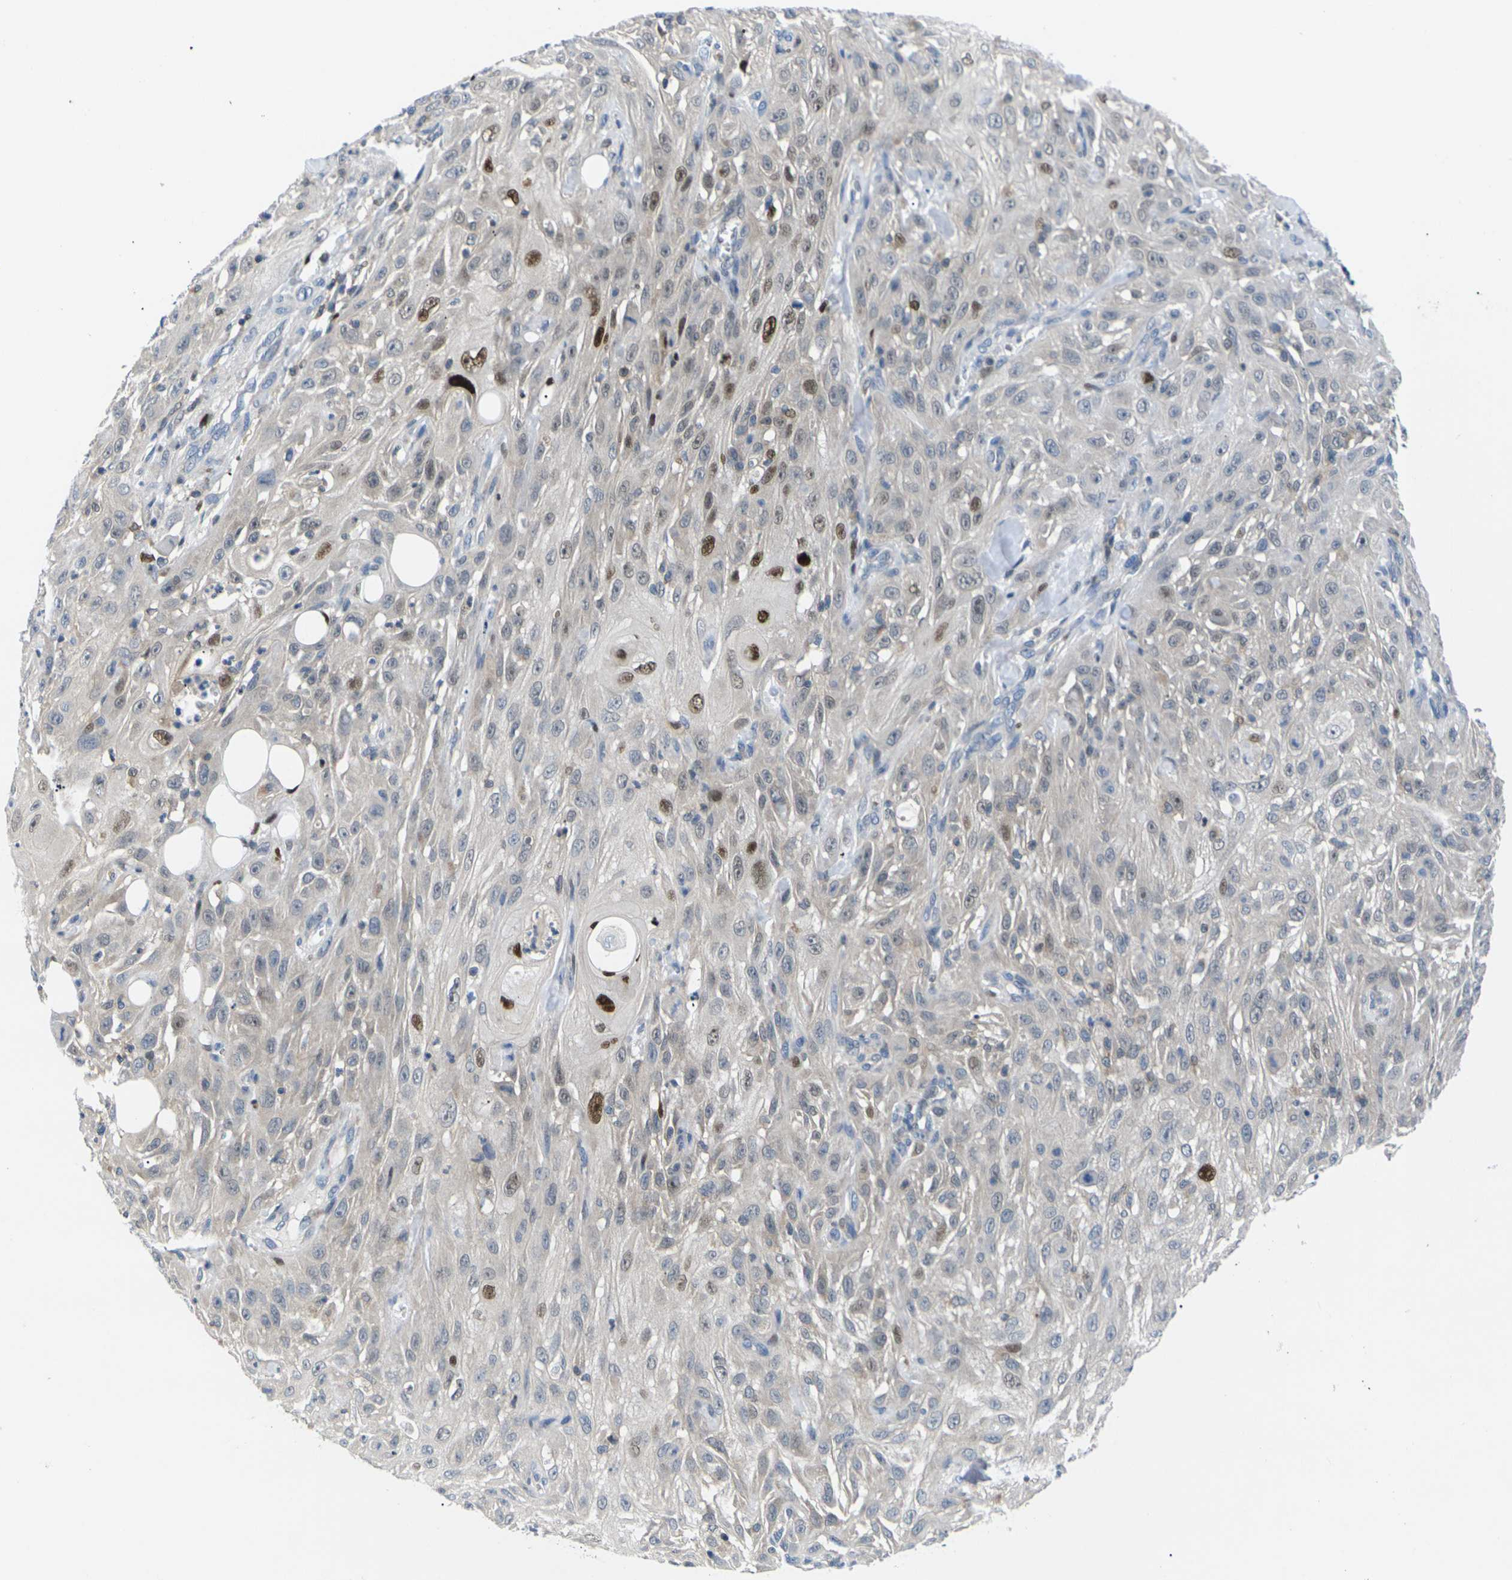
{"staining": {"intensity": "moderate", "quantity": "25%-75%", "location": "cytoplasmic/membranous,nuclear"}, "tissue": "skin cancer", "cell_type": "Tumor cells", "image_type": "cancer", "snomed": [{"axis": "morphology", "description": "Squamous cell carcinoma, NOS"}, {"axis": "topography", "description": "Skin"}], "caption": "A medium amount of moderate cytoplasmic/membranous and nuclear expression is identified in approximately 25%-75% of tumor cells in squamous cell carcinoma (skin) tissue.", "gene": "RPS6KA3", "patient": {"sex": "male", "age": 75}}